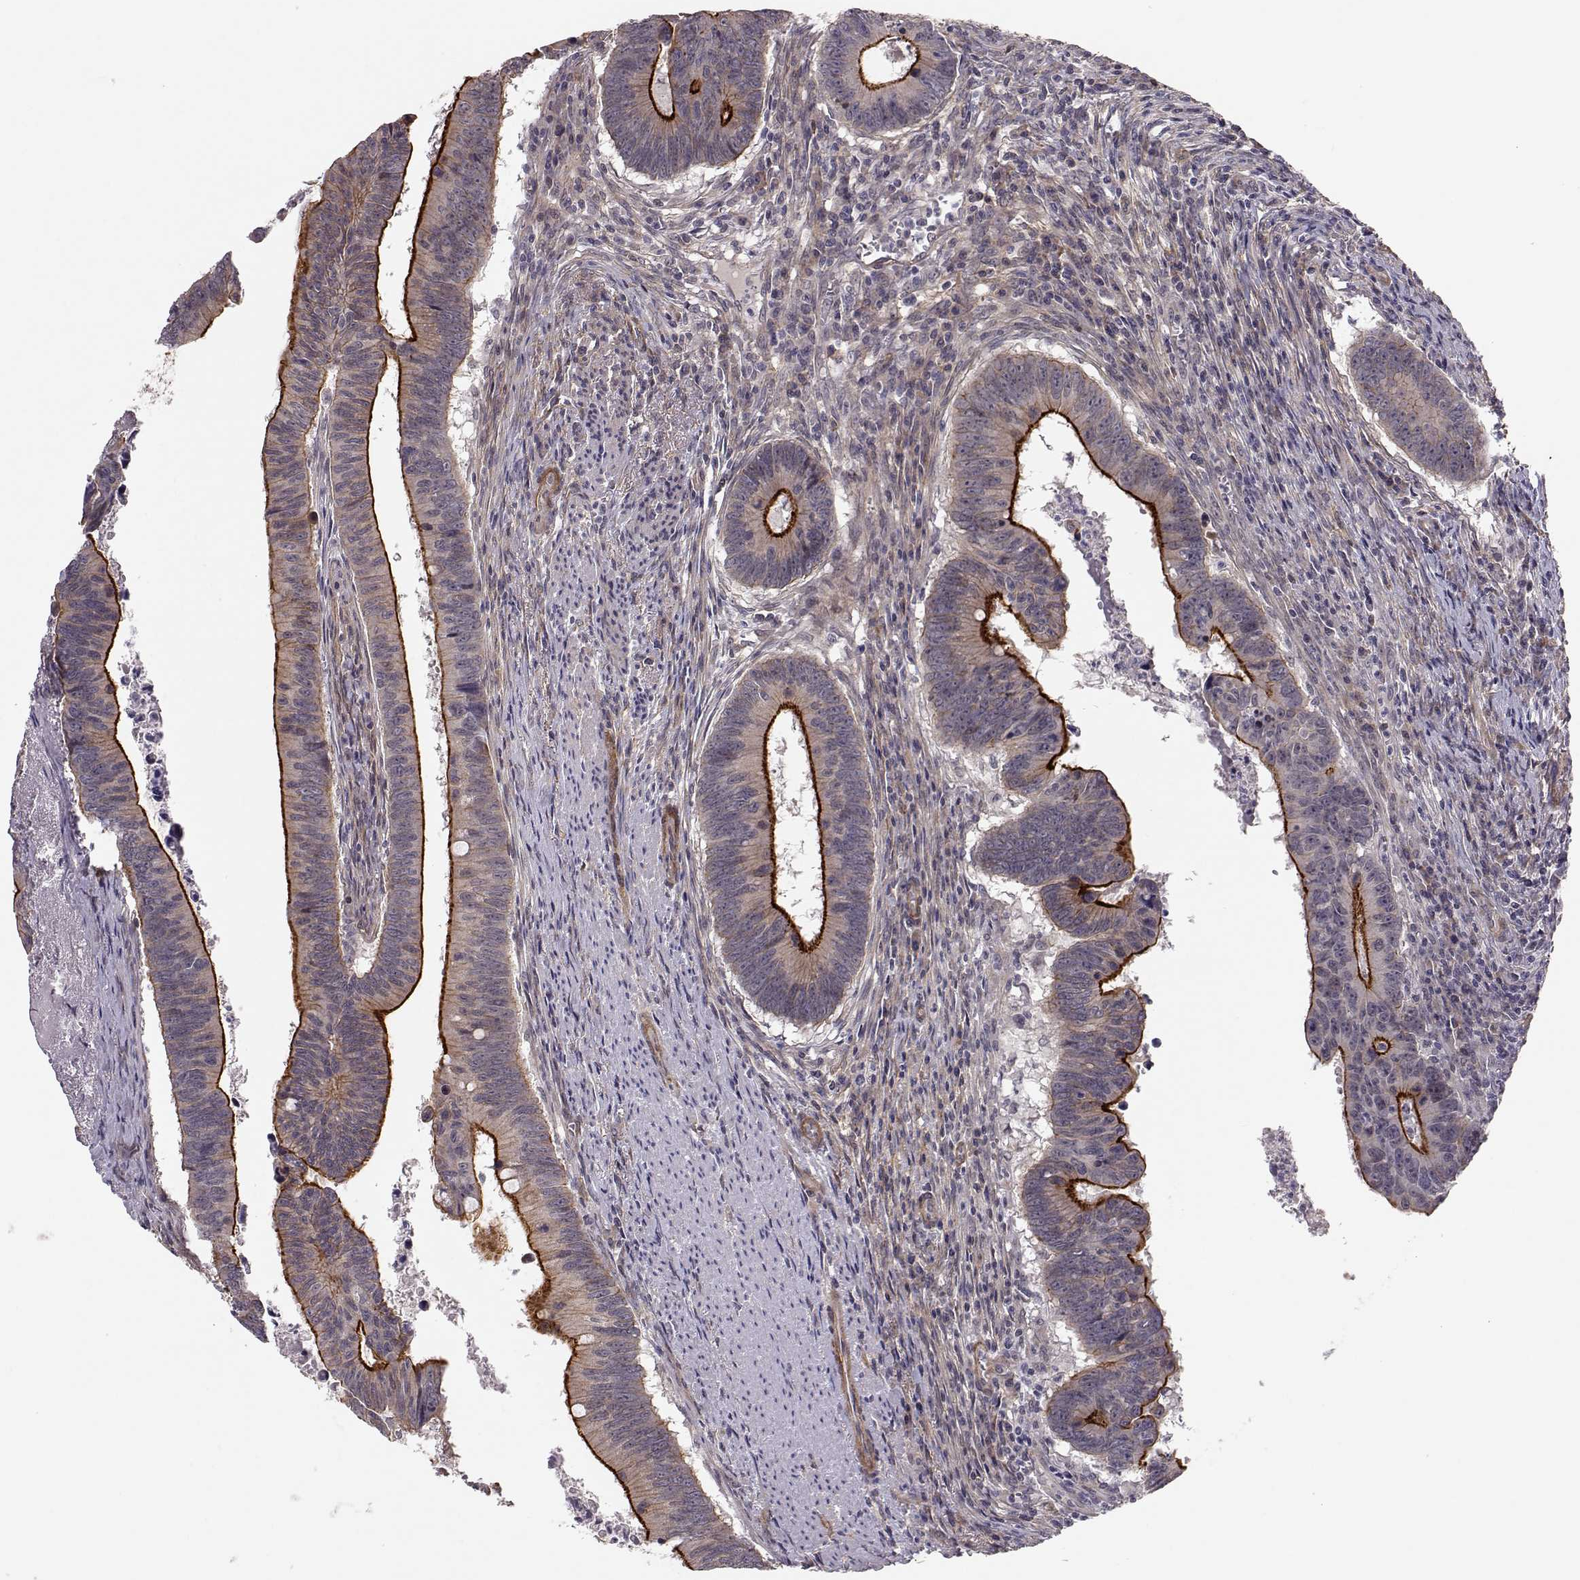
{"staining": {"intensity": "strong", "quantity": "<25%", "location": "cytoplasmic/membranous"}, "tissue": "colorectal cancer", "cell_type": "Tumor cells", "image_type": "cancer", "snomed": [{"axis": "morphology", "description": "Adenocarcinoma, NOS"}, {"axis": "topography", "description": "Colon"}], "caption": "Immunohistochemistry image of colorectal adenocarcinoma stained for a protein (brown), which demonstrates medium levels of strong cytoplasmic/membranous positivity in about <25% of tumor cells.", "gene": "PLEKHG3", "patient": {"sex": "female", "age": 87}}